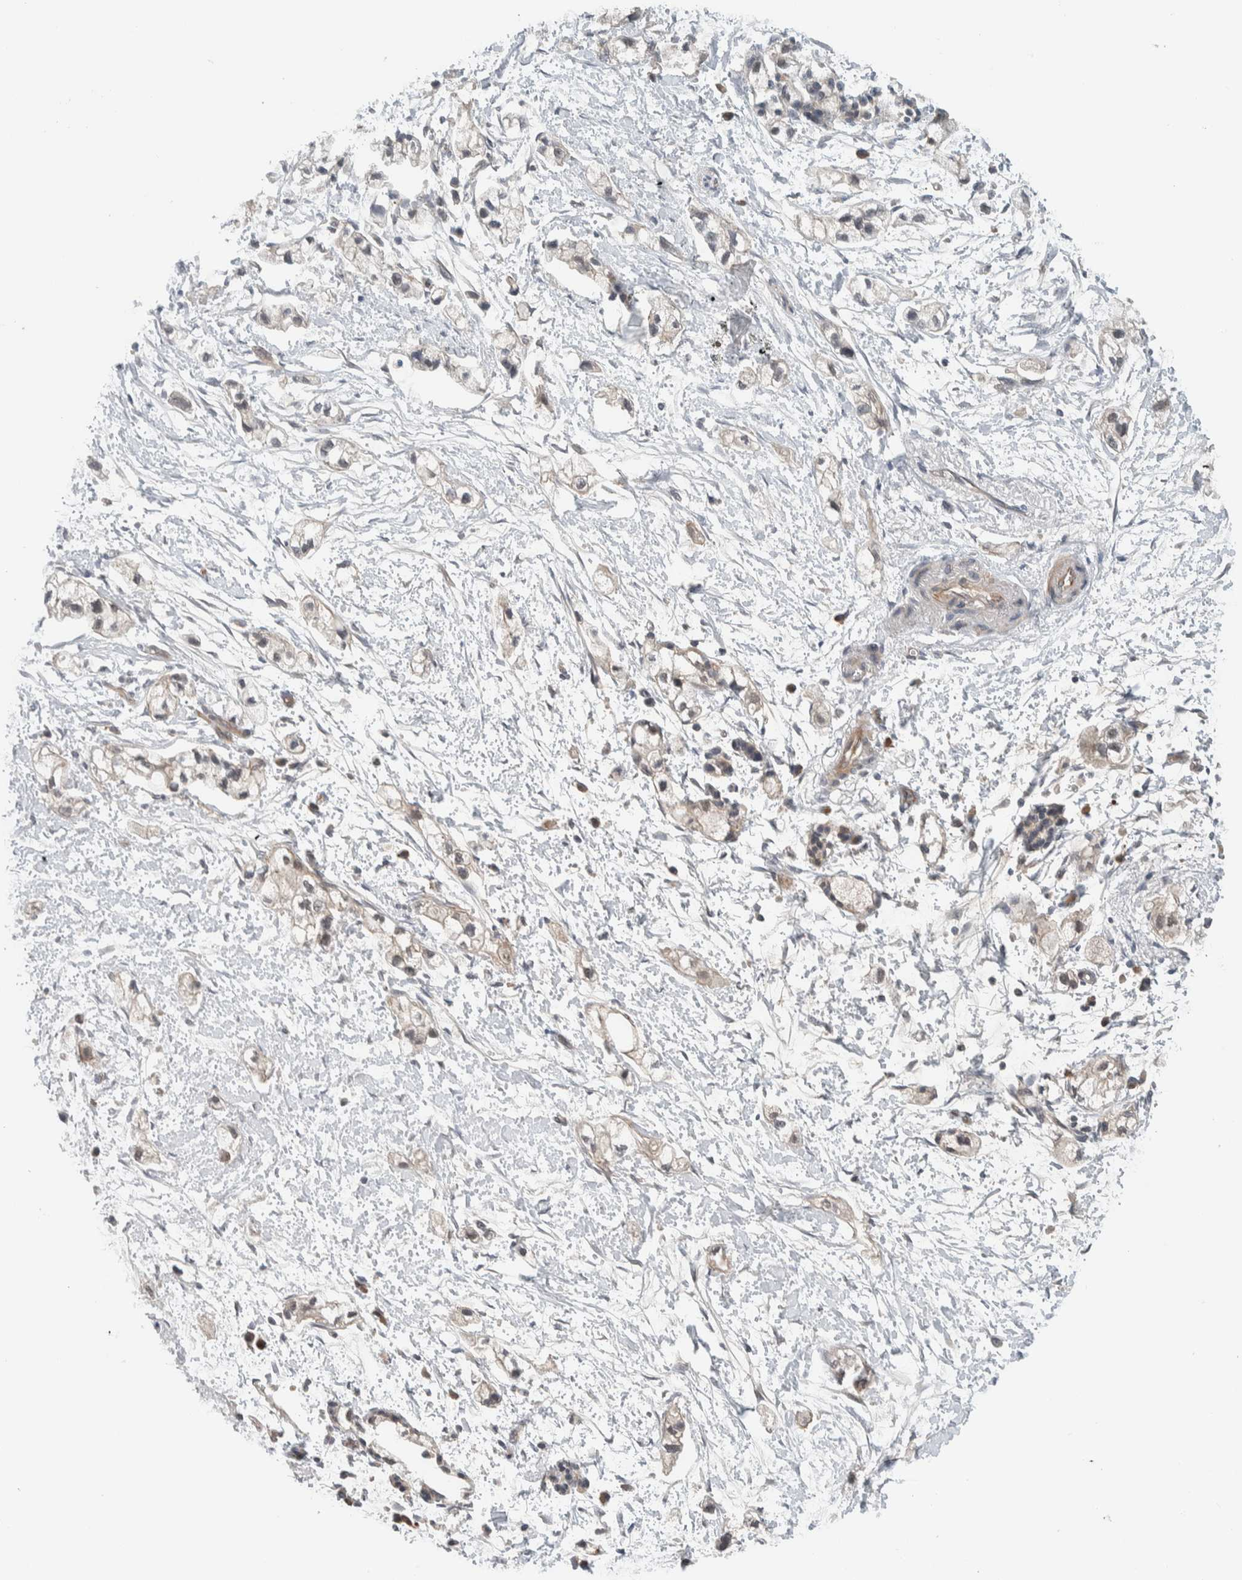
{"staining": {"intensity": "weak", "quantity": "<25%", "location": "cytoplasmic/membranous"}, "tissue": "pancreatic cancer", "cell_type": "Tumor cells", "image_type": "cancer", "snomed": [{"axis": "morphology", "description": "Adenocarcinoma, NOS"}, {"axis": "topography", "description": "Pancreas"}], "caption": "Histopathology image shows no protein staining in tumor cells of adenocarcinoma (pancreatic) tissue.", "gene": "ARMC7", "patient": {"sex": "male", "age": 74}}